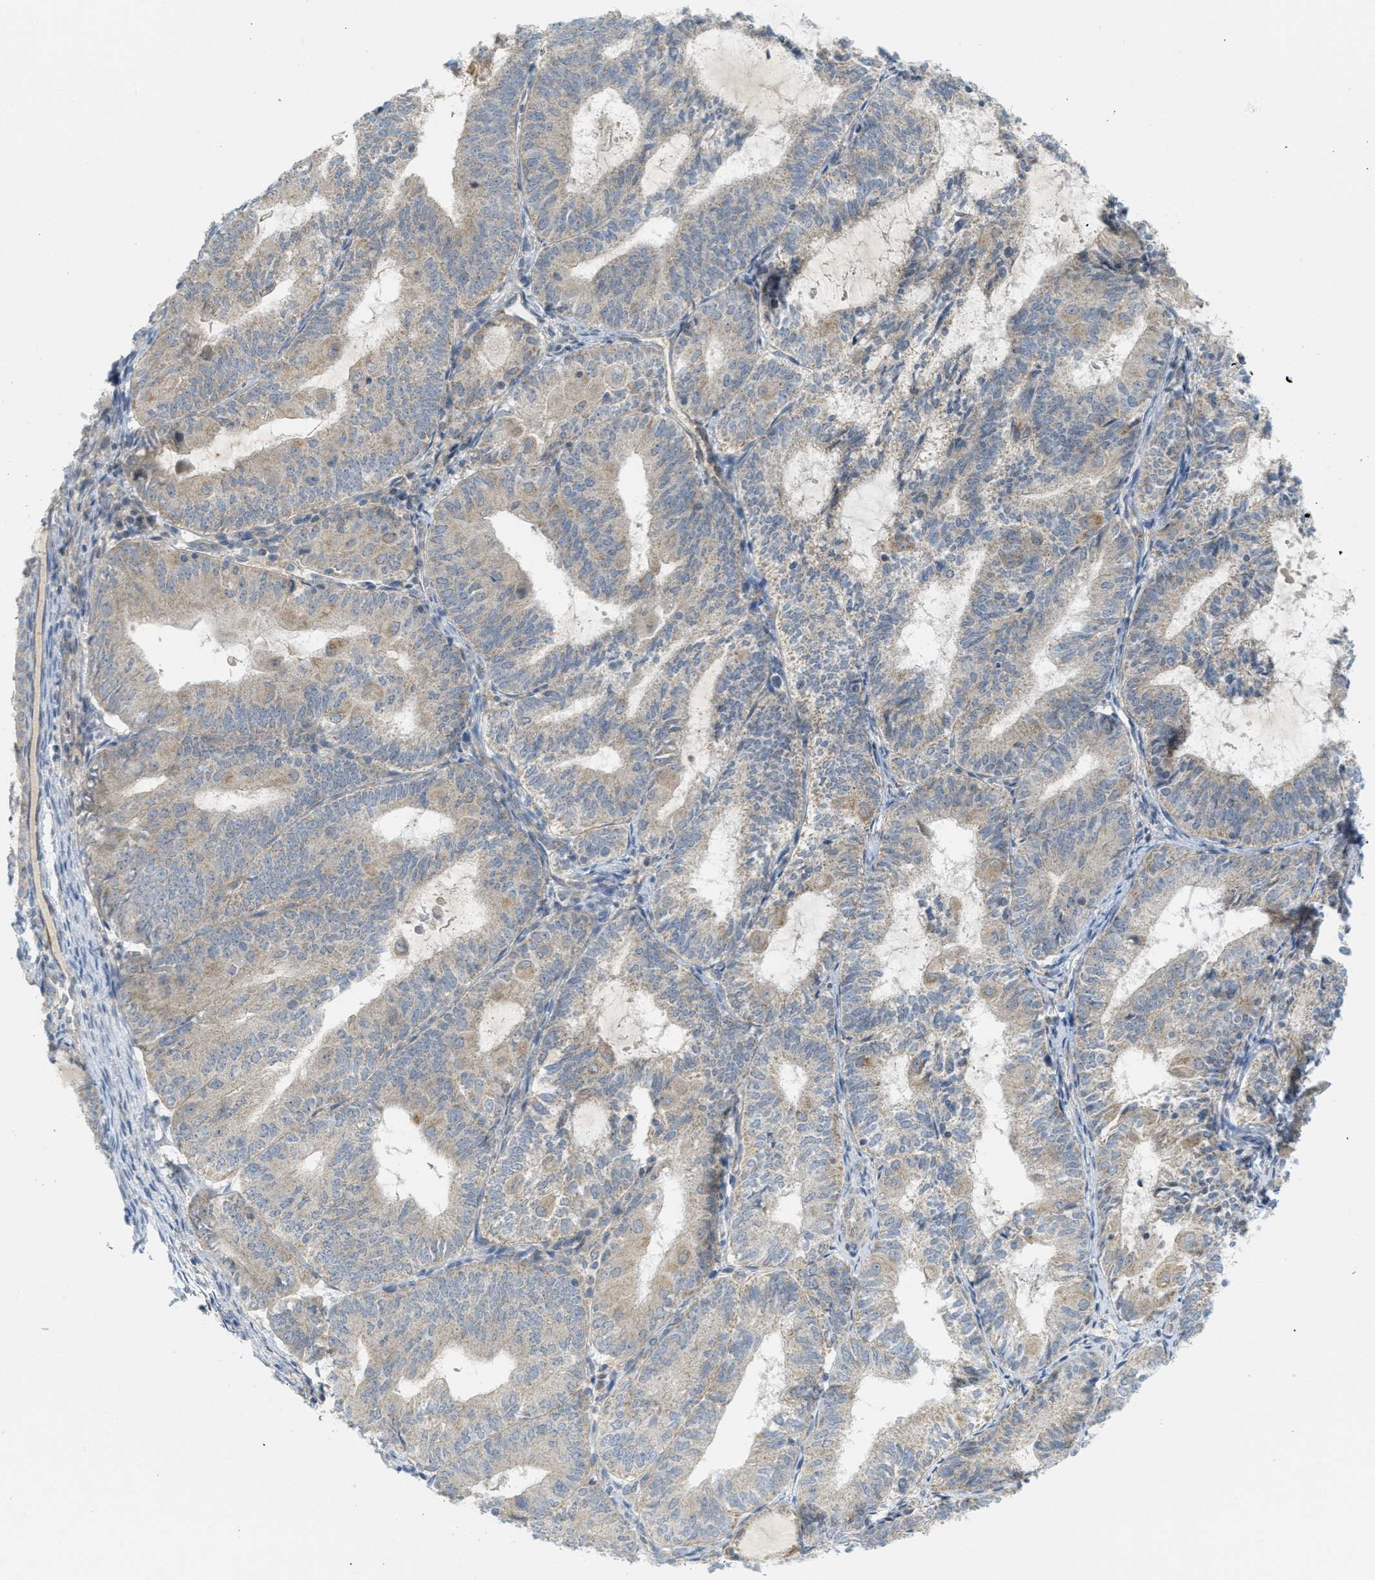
{"staining": {"intensity": "weak", "quantity": "<25%", "location": "cytoplasmic/membranous"}, "tissue": "endometrial cancer", "cell_type": "Tumor cells", "image_type": "cancer", "snomed": [{"axis": "morphology", "description": "Adenocarcinoma, NOS"}, {"axis": "topography", "description": "Endometrium"}], "caption": "Tumor cells are negative for protein expression in human endometrial cancer (adenocarcinoma). (Immunohistochemistry, brightfield microscopy, high magnification).", "gene": "PROC", "patient": {"sex": "female", "age": 81}}